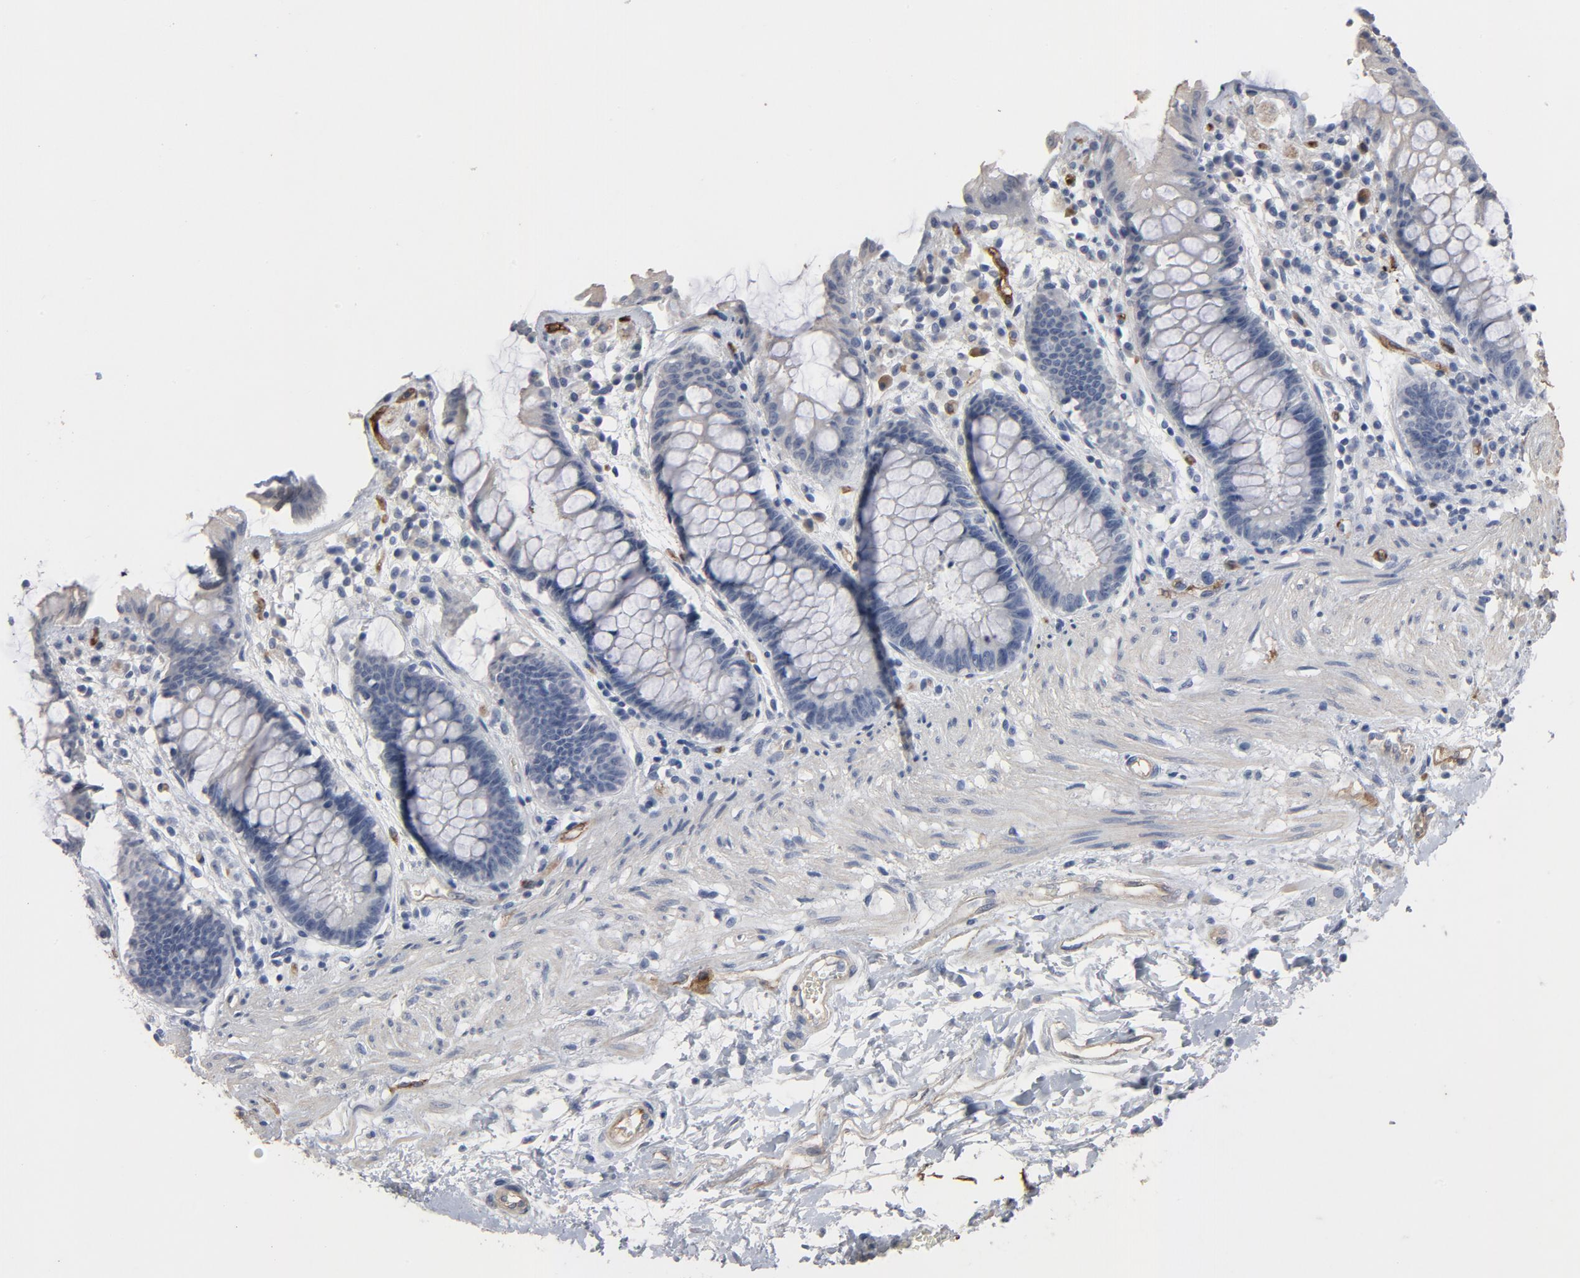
{"staining": {"intensity": "negative", "quantity": "none", "location": "none"}, "tissue": "rectum", "cell_type": "Glandular cells", "image_type": "normal", "snomed": [{"axis": "morphology", "description": "Normal tissue, NOS"}, {"axis": "topography", "description": "Rectum"}], "caption": "This is an immunohistochemistry histopathology image of normal human rectum. There is no staining in glandular cells.", "gene": "KDR", "patient": {"sex": "female", "age": 46}}